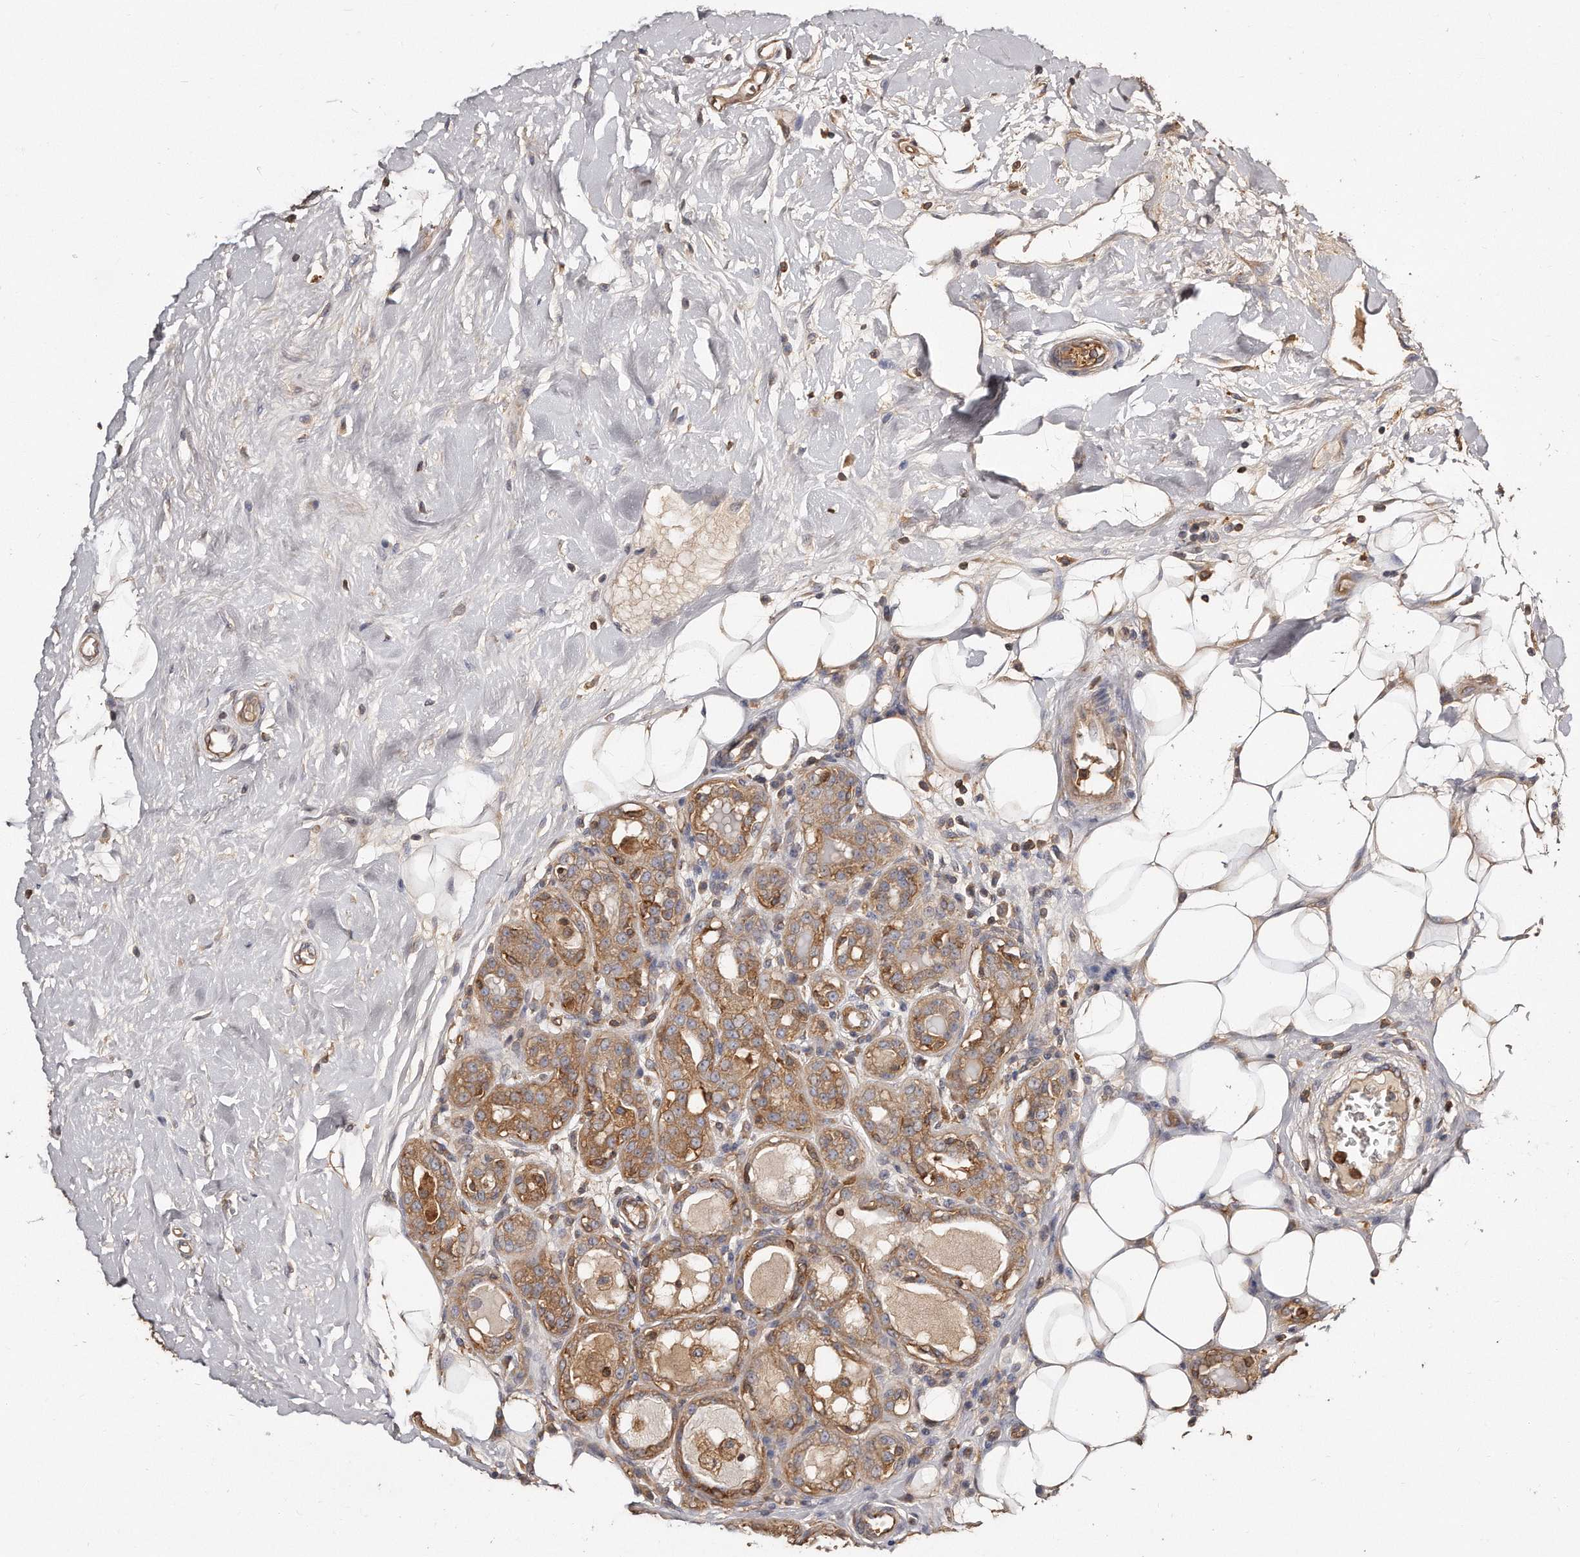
{"staining": {"intensity": "moderate", "quantity": ">75%", "location": "cytoplasmic/membranous"}, "tissue": "breast cancer", "cell_type": "Tumor cells", "image_type": "cancer", "snomed": [{"axis": "morphology", "description": "Duct carcinoma"}, {"axis": "topography", "description": "Breast"}], "caption": "Tumor cells show medium levels of moderate cytoplasmic/membranous expression in approximately >75% of cells in human breast infiltrating ductal carcinoma.", "gene": "CAP1", "patient": {"sex": "female", "age": 27}}